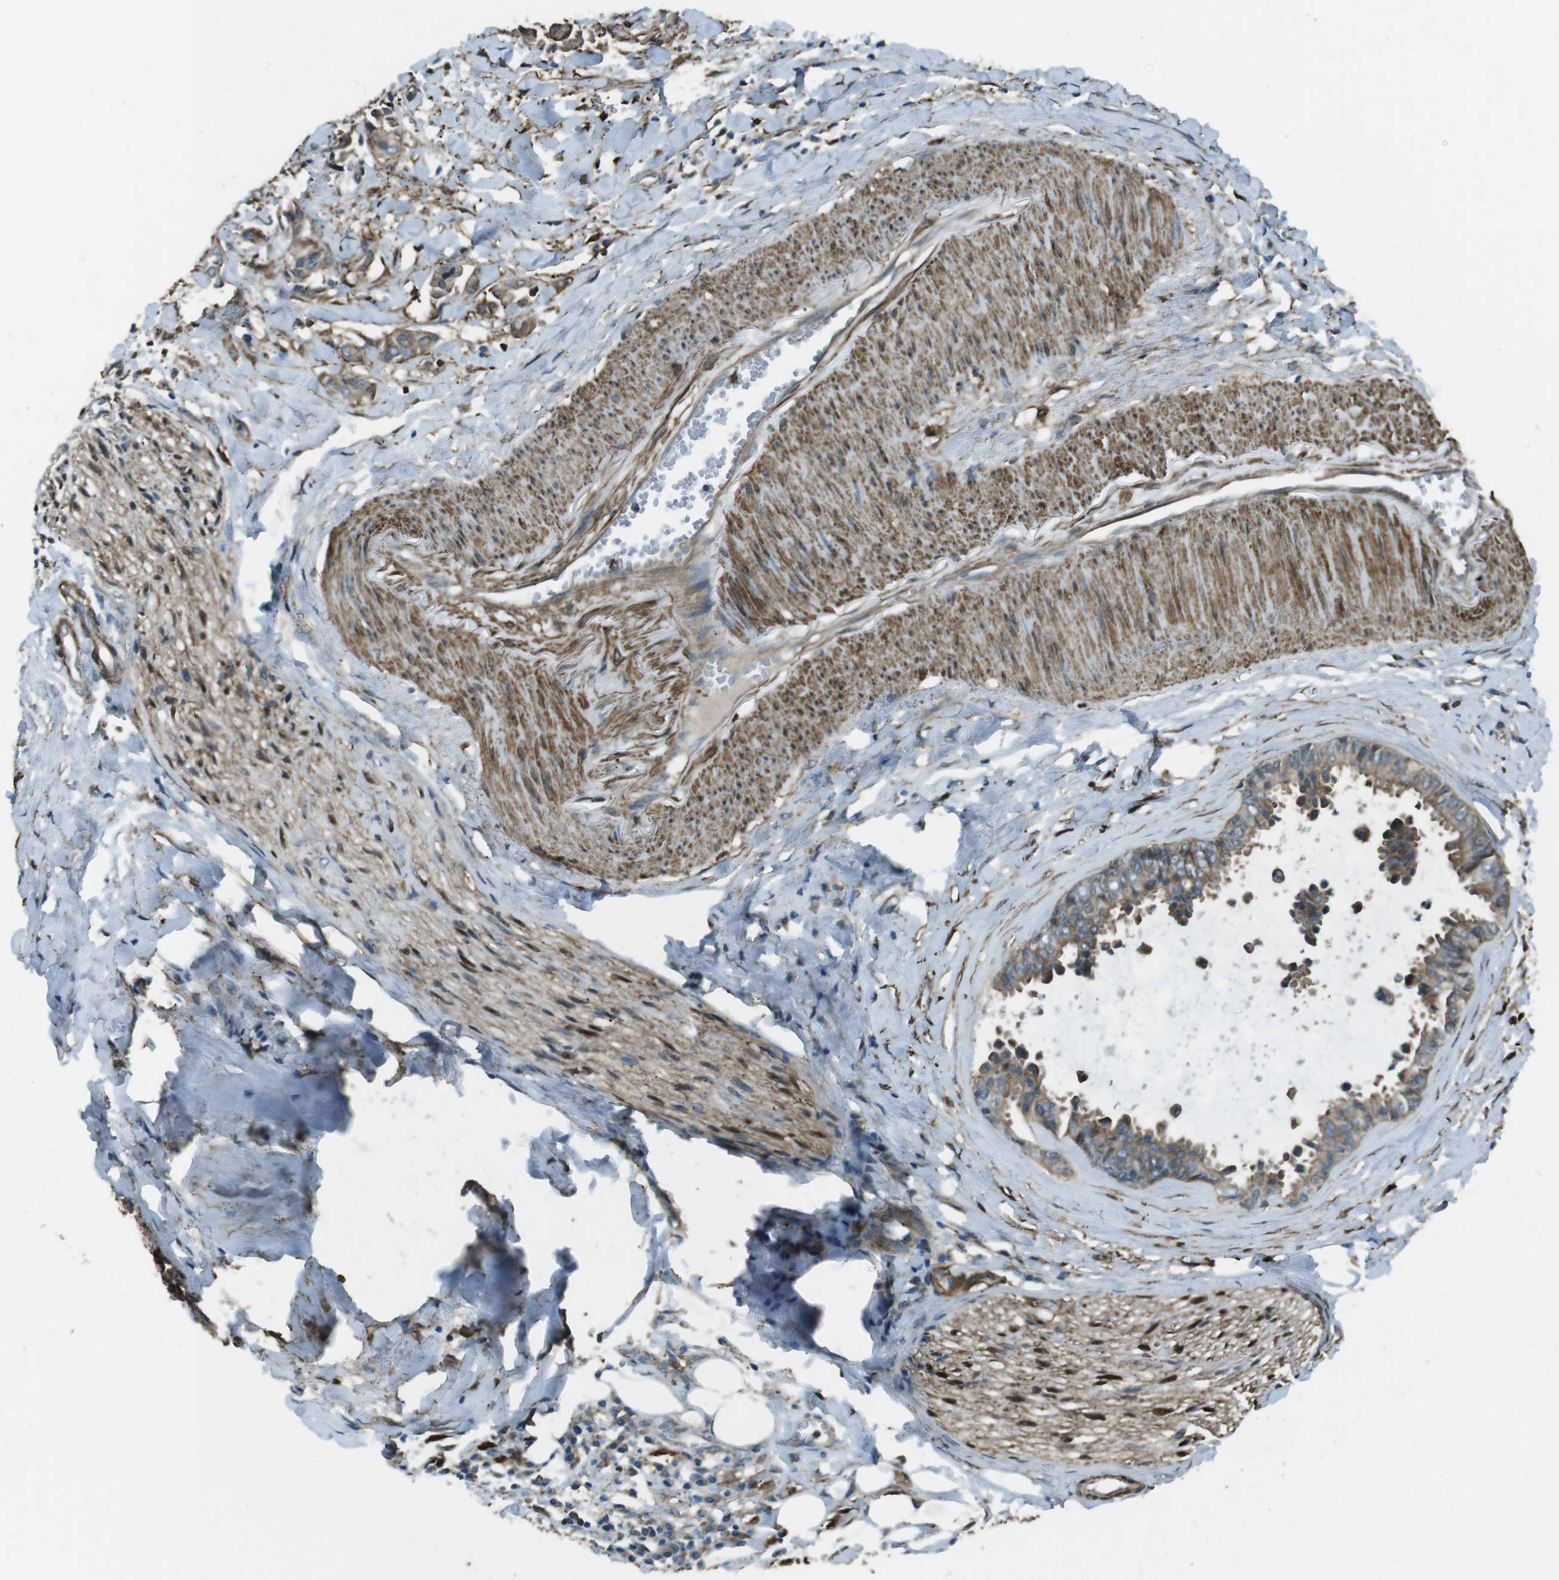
{"staining": {"intensity": "moderate", "quantity": ">75%", "location": "cytoplasmic/membranous"}, "tissue": "head and neck cancer", "cell_type": "Tumor cells", "image_type": "cancer", "snomed": [{"axis": "morphology", "description": "Adenocarcinoma, NOS"}, {"axis": "topography", "description": "Salivary gland"}, {"axis": "topography", "description": "Head-Neck"}], "caption": "Head and neck cancer stained with a brown dye reveals moderate cytoplasmic/membranous positive expression in about >75% of tumor cells.", "gene": "SFT2D1", "patient": {"sex": "female", "age": 59}}